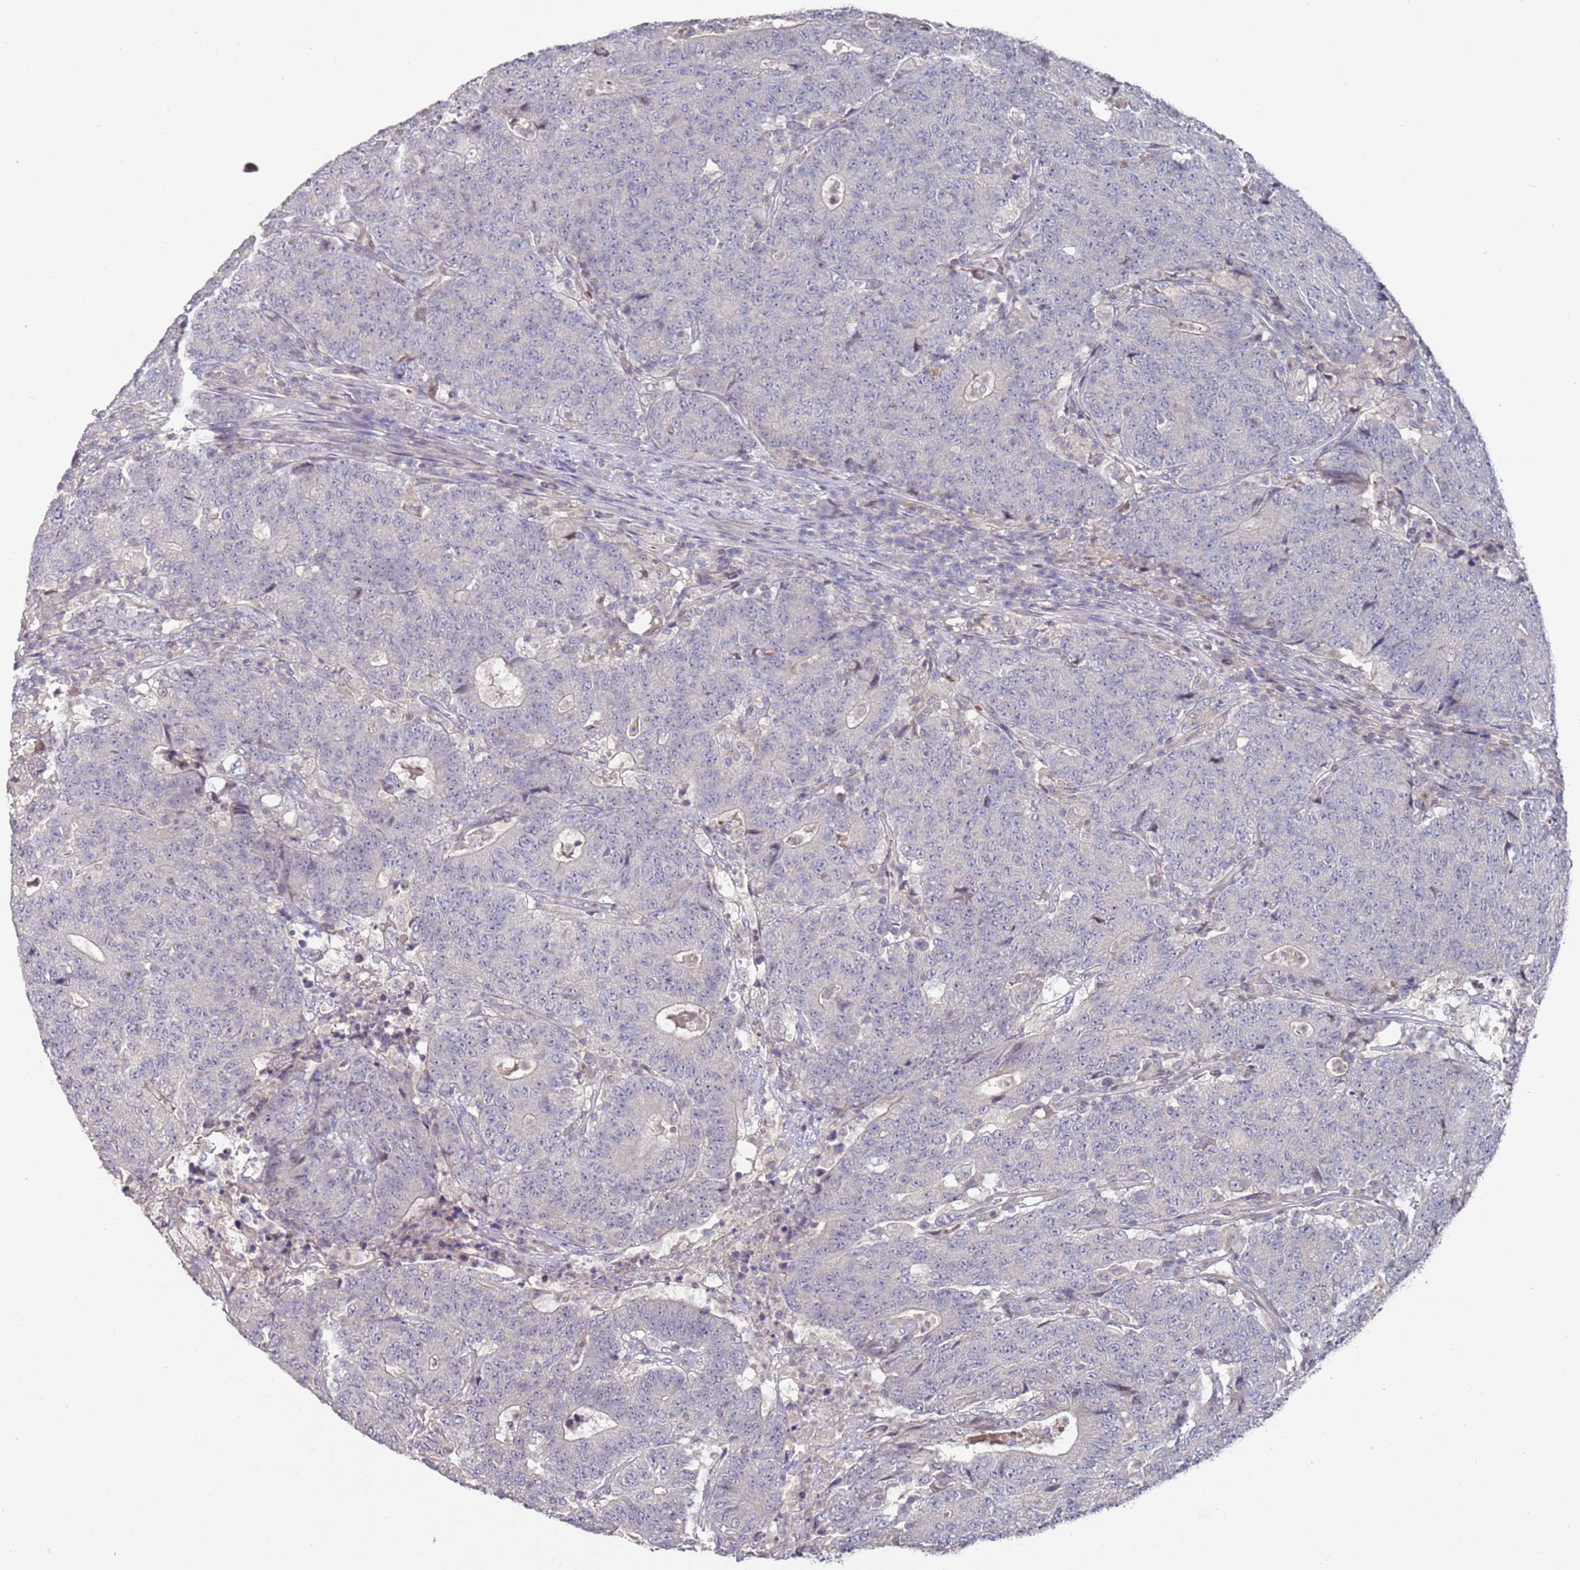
{"staining": {"intensity": "negative", "quantity": "none", "location": "none"}, "tissue": "colorectal cancer", "cell_type": "Tumor cells", "image_type": "cancer", "snomed": [{"axis": "morphology", "description": "Adenocarcinoma, NOS"}, {"axis": "topography", "description": "Colon"}], "caption": "An IHC micrograph of adenocarcinoma (colorectal) is shown. There is no staining in tumor cells of adenocarcinoma (colorectal).", "gene": "LACC1", "patient": {"sex": "female", "age": 75}}